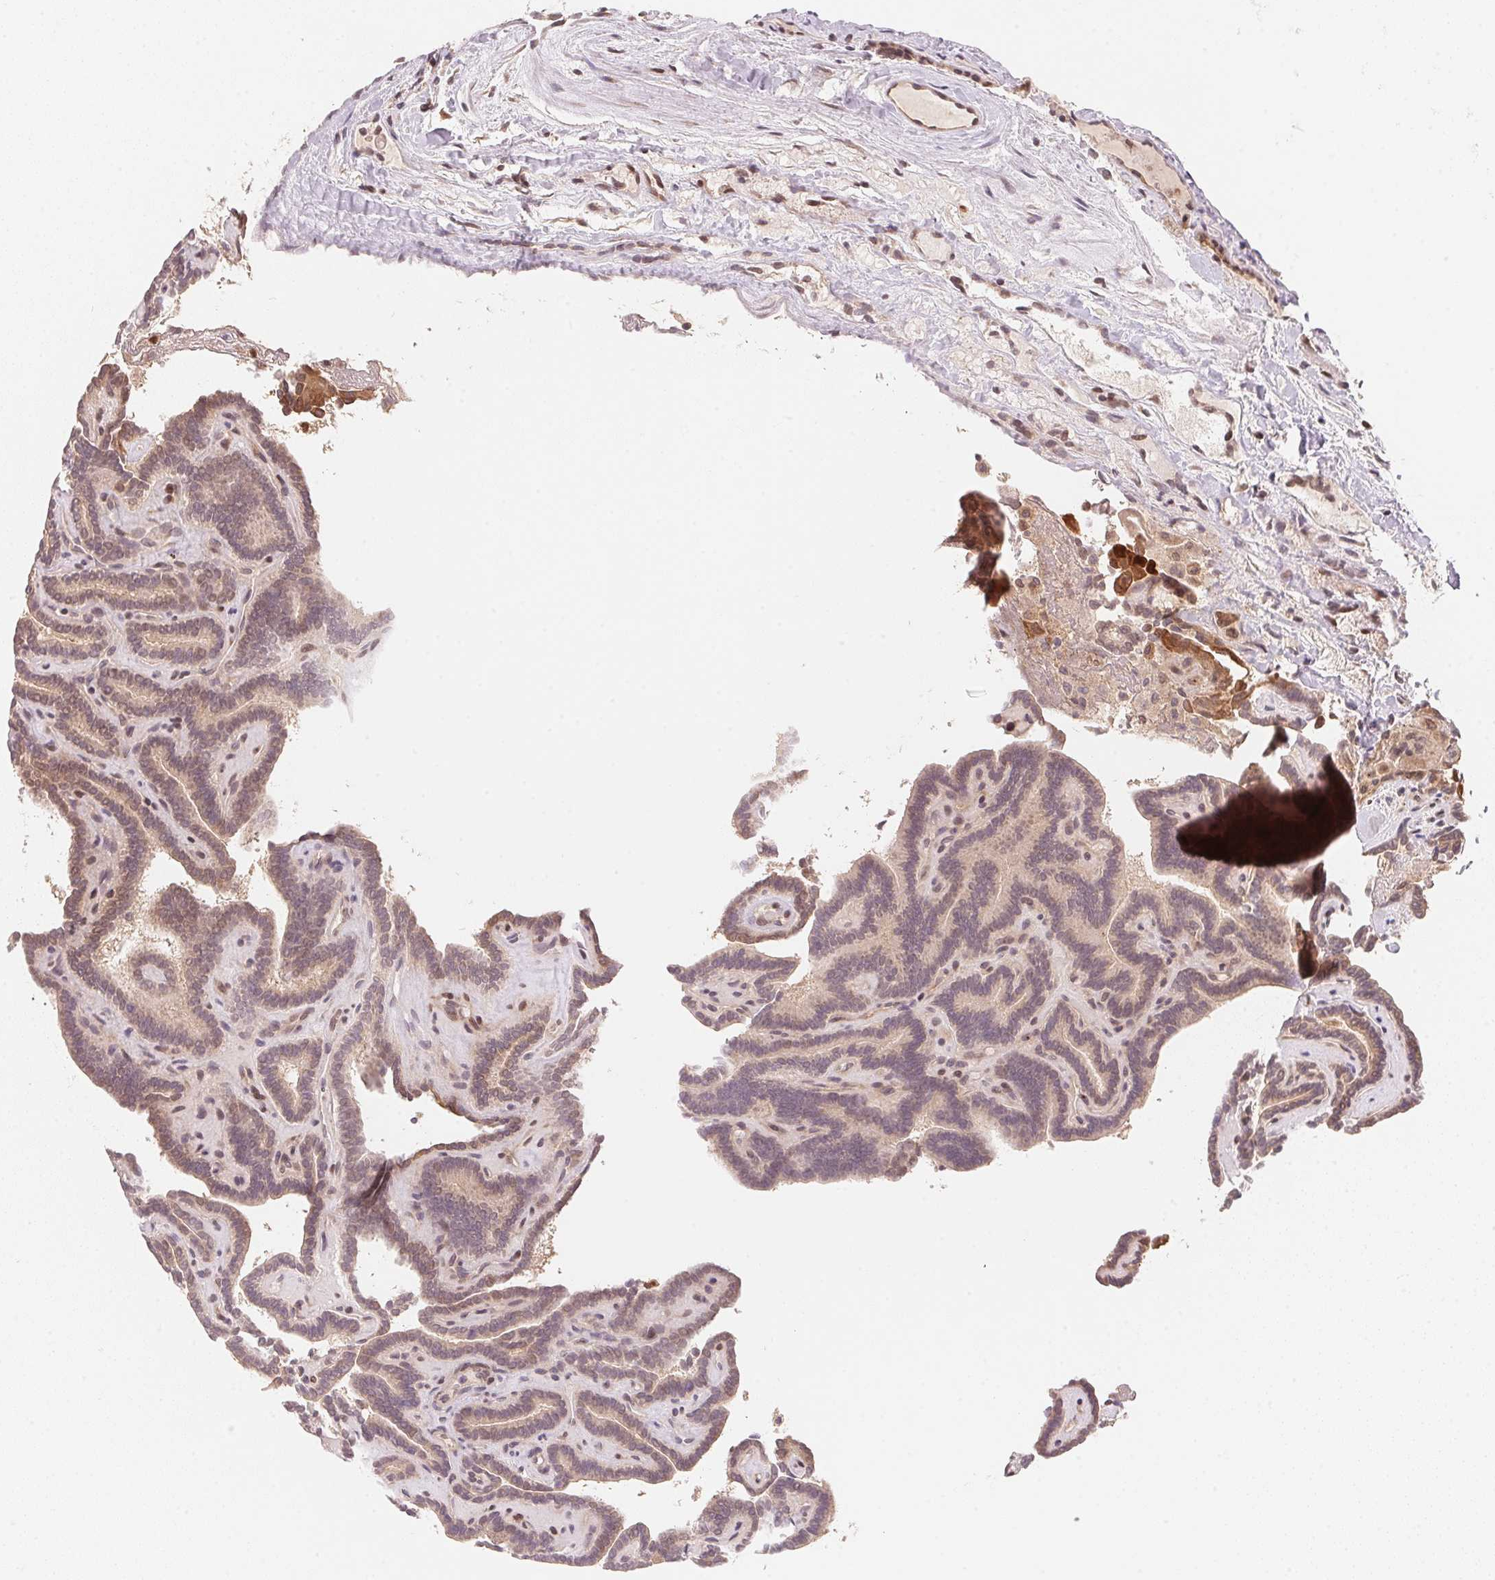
{"staining": {"intensity": "weak", "quantity": ">75%", "location": "cytoplasmic/membranous,nuclear"}, "tissue": "thyroid cancer", "cell_type": "Tumor cells", "image_type": "cancer", "snomed": [{"axis": "morphology", "description": "Papillary adenocarcinoma, NOS"}, {"axis": "topography", "description": "Thyroid gland"}], "caption": "Immunohistochemical staining of human thyroid cancer shows low levels of weak cytoplasmic/membranous and nuclear positivity in approximately >75% of tumor cells.", "gene": "CCDC102B", "patient": {"sex": "female", "age": 21}}